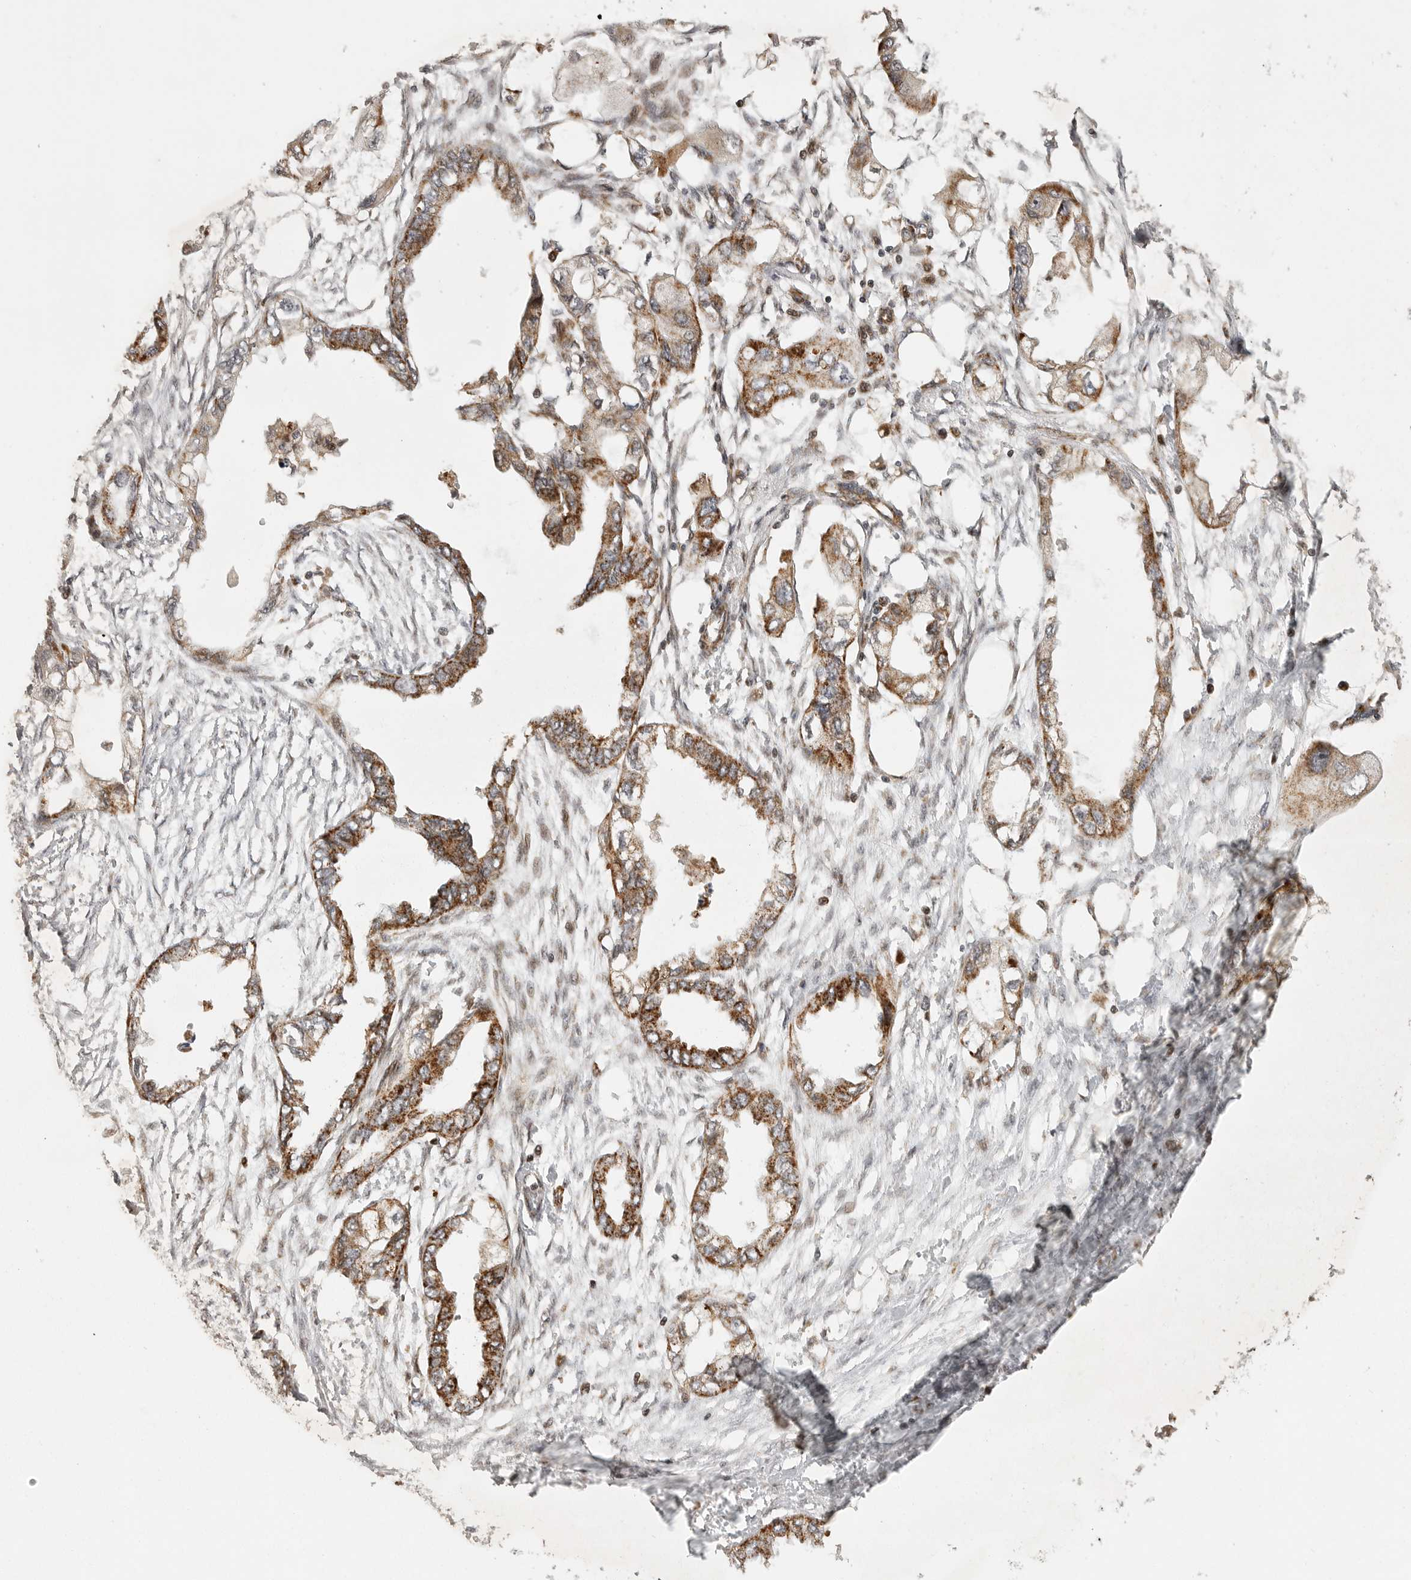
{"staining": {"intensity": "moderate", "quantity": ">75%", "location": "cytoplasmic/membranous"}, "tissue": "endometrial cancer", "cell_type": "Tumor cells", "image_type": "cancer", "snomed": [{"axis": "morphology", "description": "Adenocarcinoma, NOS"}, {"axis": "morphology", "description": "Adenocarcinoma, metastatic, NOS"}, {"axis": "topography", "description": "Adipose tissue"}, {"axis": "topography", "description": "Endometrium"}], "caption": "Immunohistochemical staining of human adenocarcinoma (endometrial) reveals medium levels of moderate cytoplasmic/membranous protein staining in about >75% of tumor cells. (DAB IHC with brightfield microscopy, high magnification).", "gene": "NARS2", "patient": {"sex": "female", "age": 67}}